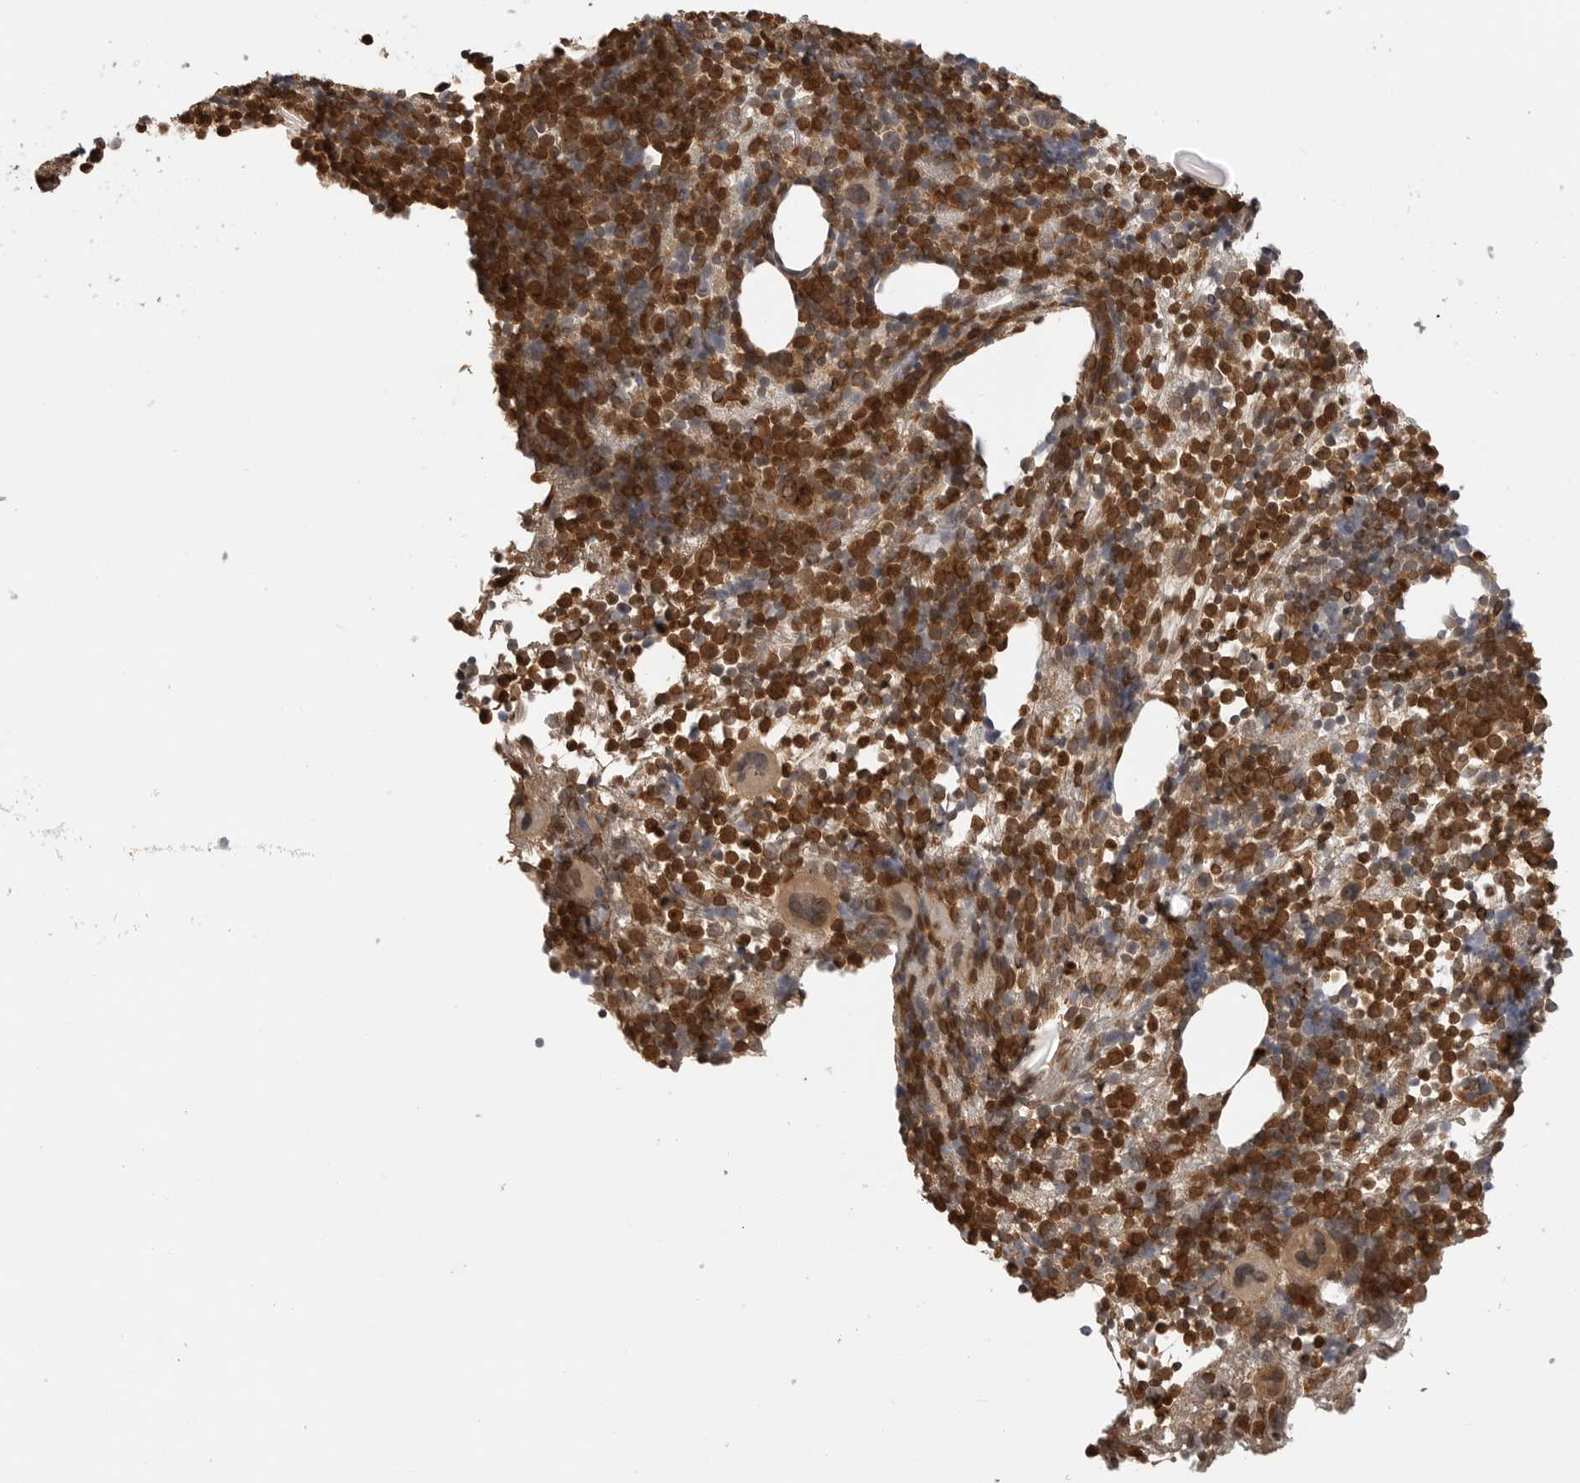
{"staining": {"intensity": "strong", "quantity": ">75%", "location": "cytoplasmic/membranous"}, "tissue": "bone marrow", "cell_type": "Hematopoietic cells", "image_type": "normal", "snomed": [{"axis": "morphology", "description": "Normal tissue, NOS"}, {"axis": "morphology", "description": "Inflammation, NOS"}, {"axis": "topography", "description": "Bone marrow"}], "caption": "Immunohistochemical staining of normal bone marrow demonstrates strong cytoplasmic/membranous protein expression in approximately >75% of hematopoietic cells. (IHC, brightfield microscopy, high magnification).", "gene": "ANXA11", "patient": {"sex": "male", "age": 1}}